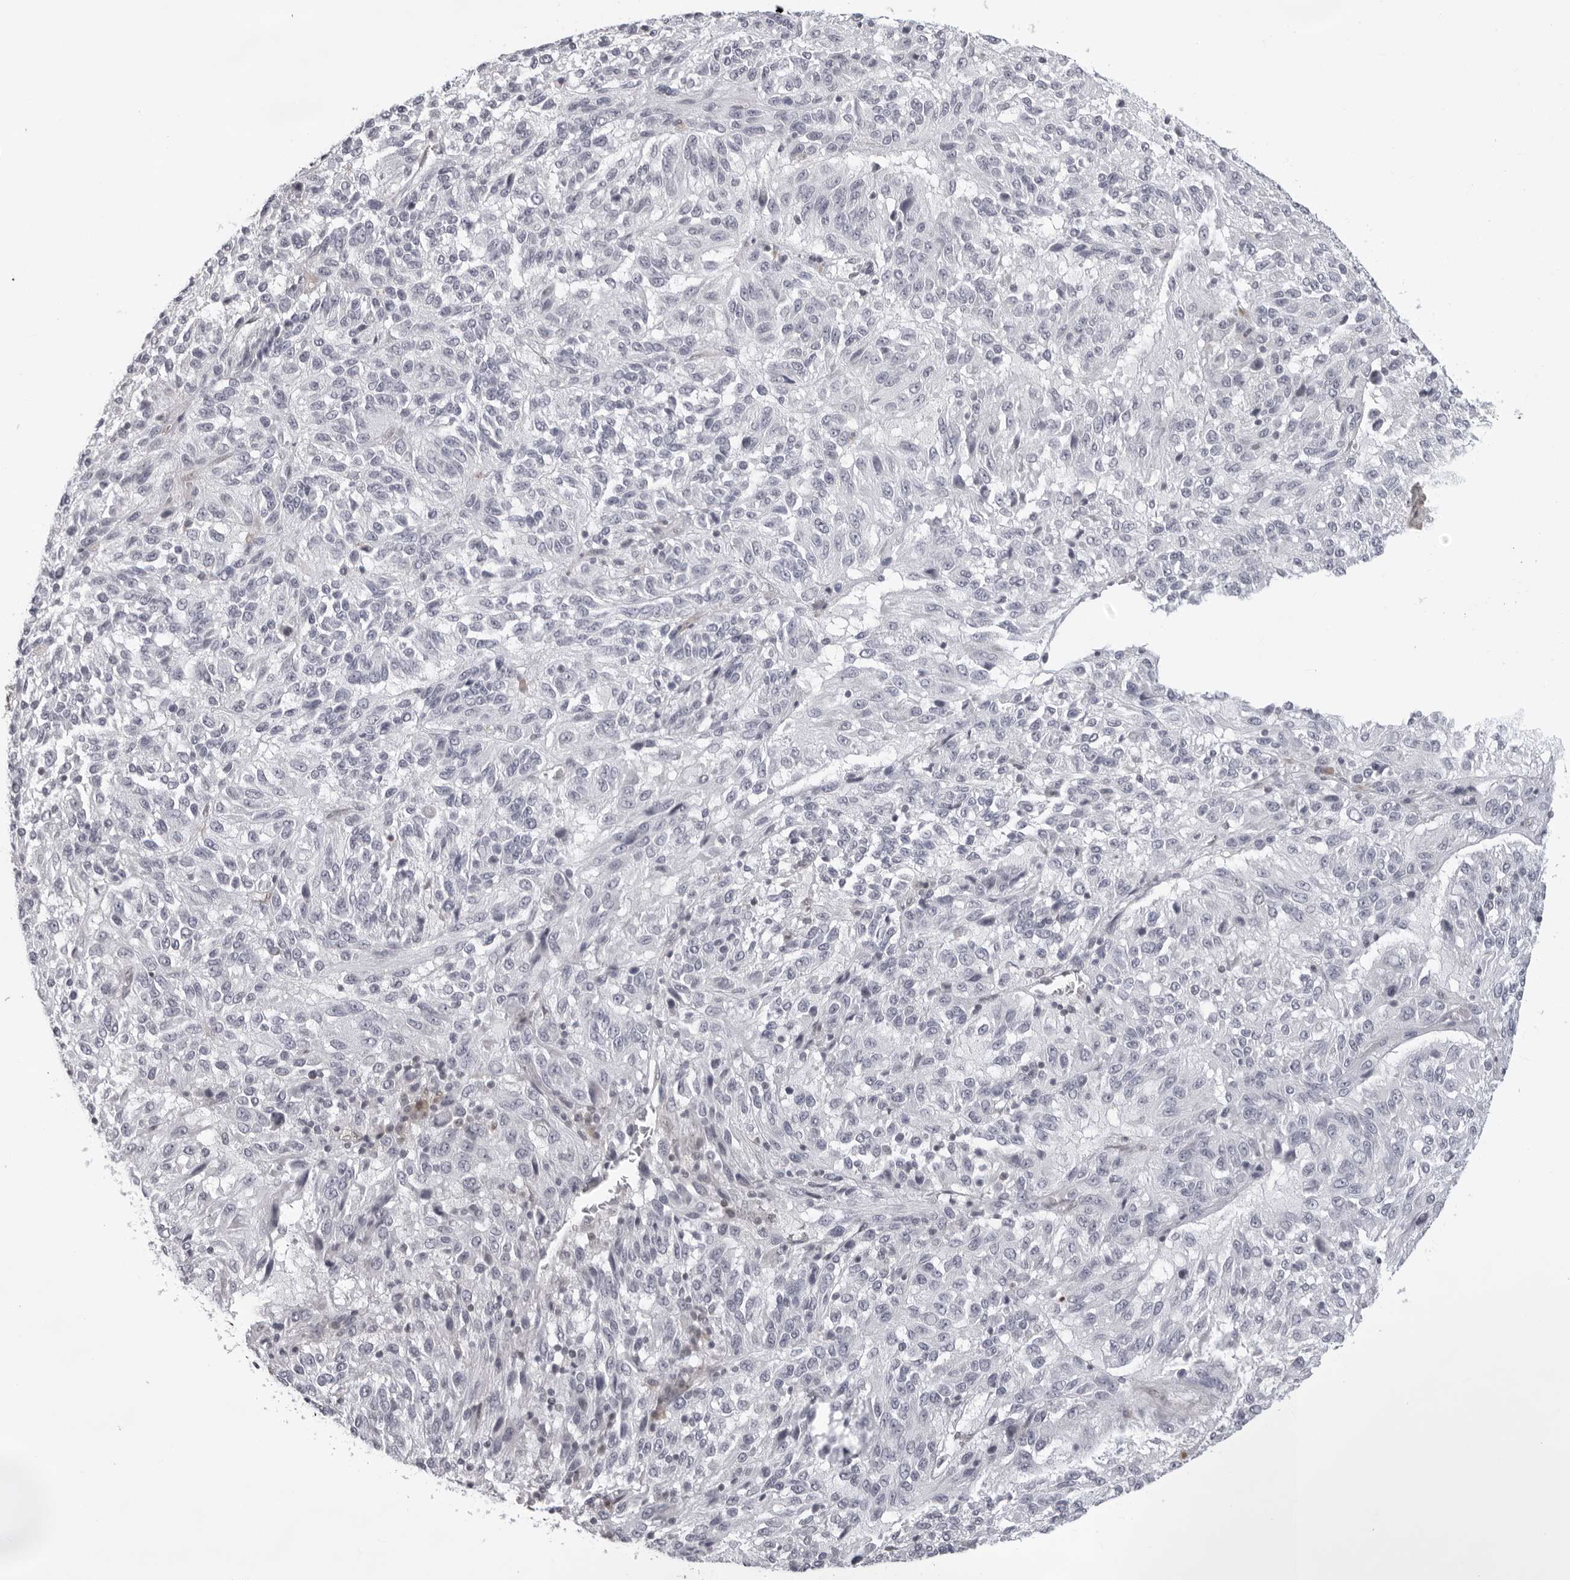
{"staining": {"intensity": "negative", "quantity": "none", "location": "none"}, "tissue": "melanoma", "cell_type": "Tumor cells", "image_type": "cancer", "snomed": [{"axis": "morphology", "description": "Malignant melanoma, Metastatic site"}, {"axis": "topography", "description": "Lung"}], "caption": "Tumor cells are negative for protein expression in human malignant melanoma (metastatic site). (DAB immunohistochemistry (IHC) visualized using brightfield microscopy, high magnification).", "gene": "CASP7", "patient": {"sex": "male", "age": 64}}